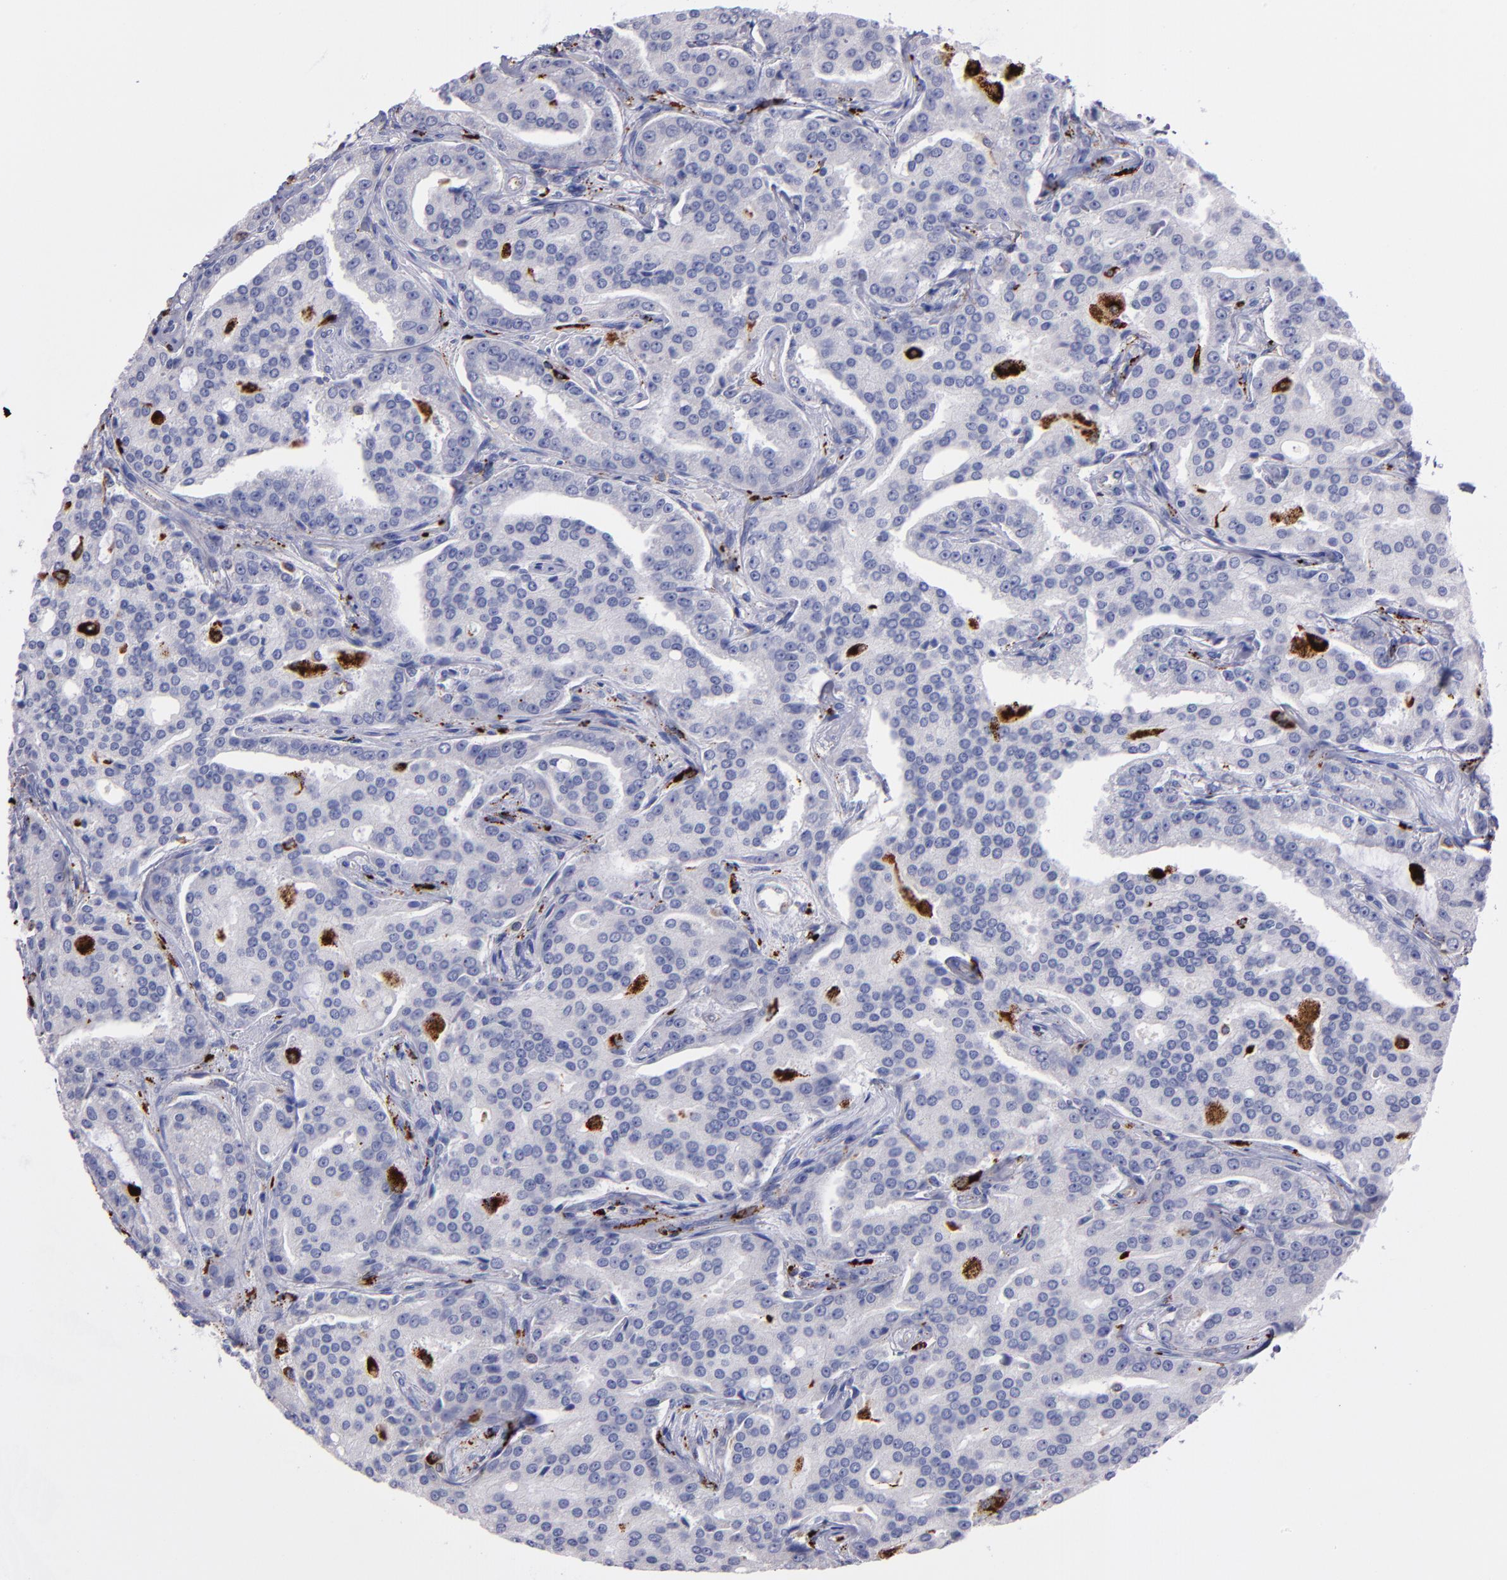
{"staining": {"intensity": "negative", "quantity": "none", "location": "none"}, "tissue": "prostate cancer", "cell_type": "Tumor cells", "image_type": "cancer", "snomed": [{"axis": "morphology", "description": "Adenocarcinoma, High grade"}, {"axis": "topography", "description": "Prostate"}], "caption": "This is a histopathology image of IHC staining of prostate cancer (adenocarcinoma (high-grade)), which shows no positivity in tumor cells.", "gene": "CTSS", "patient": {"sex": "male", "age": 72}}